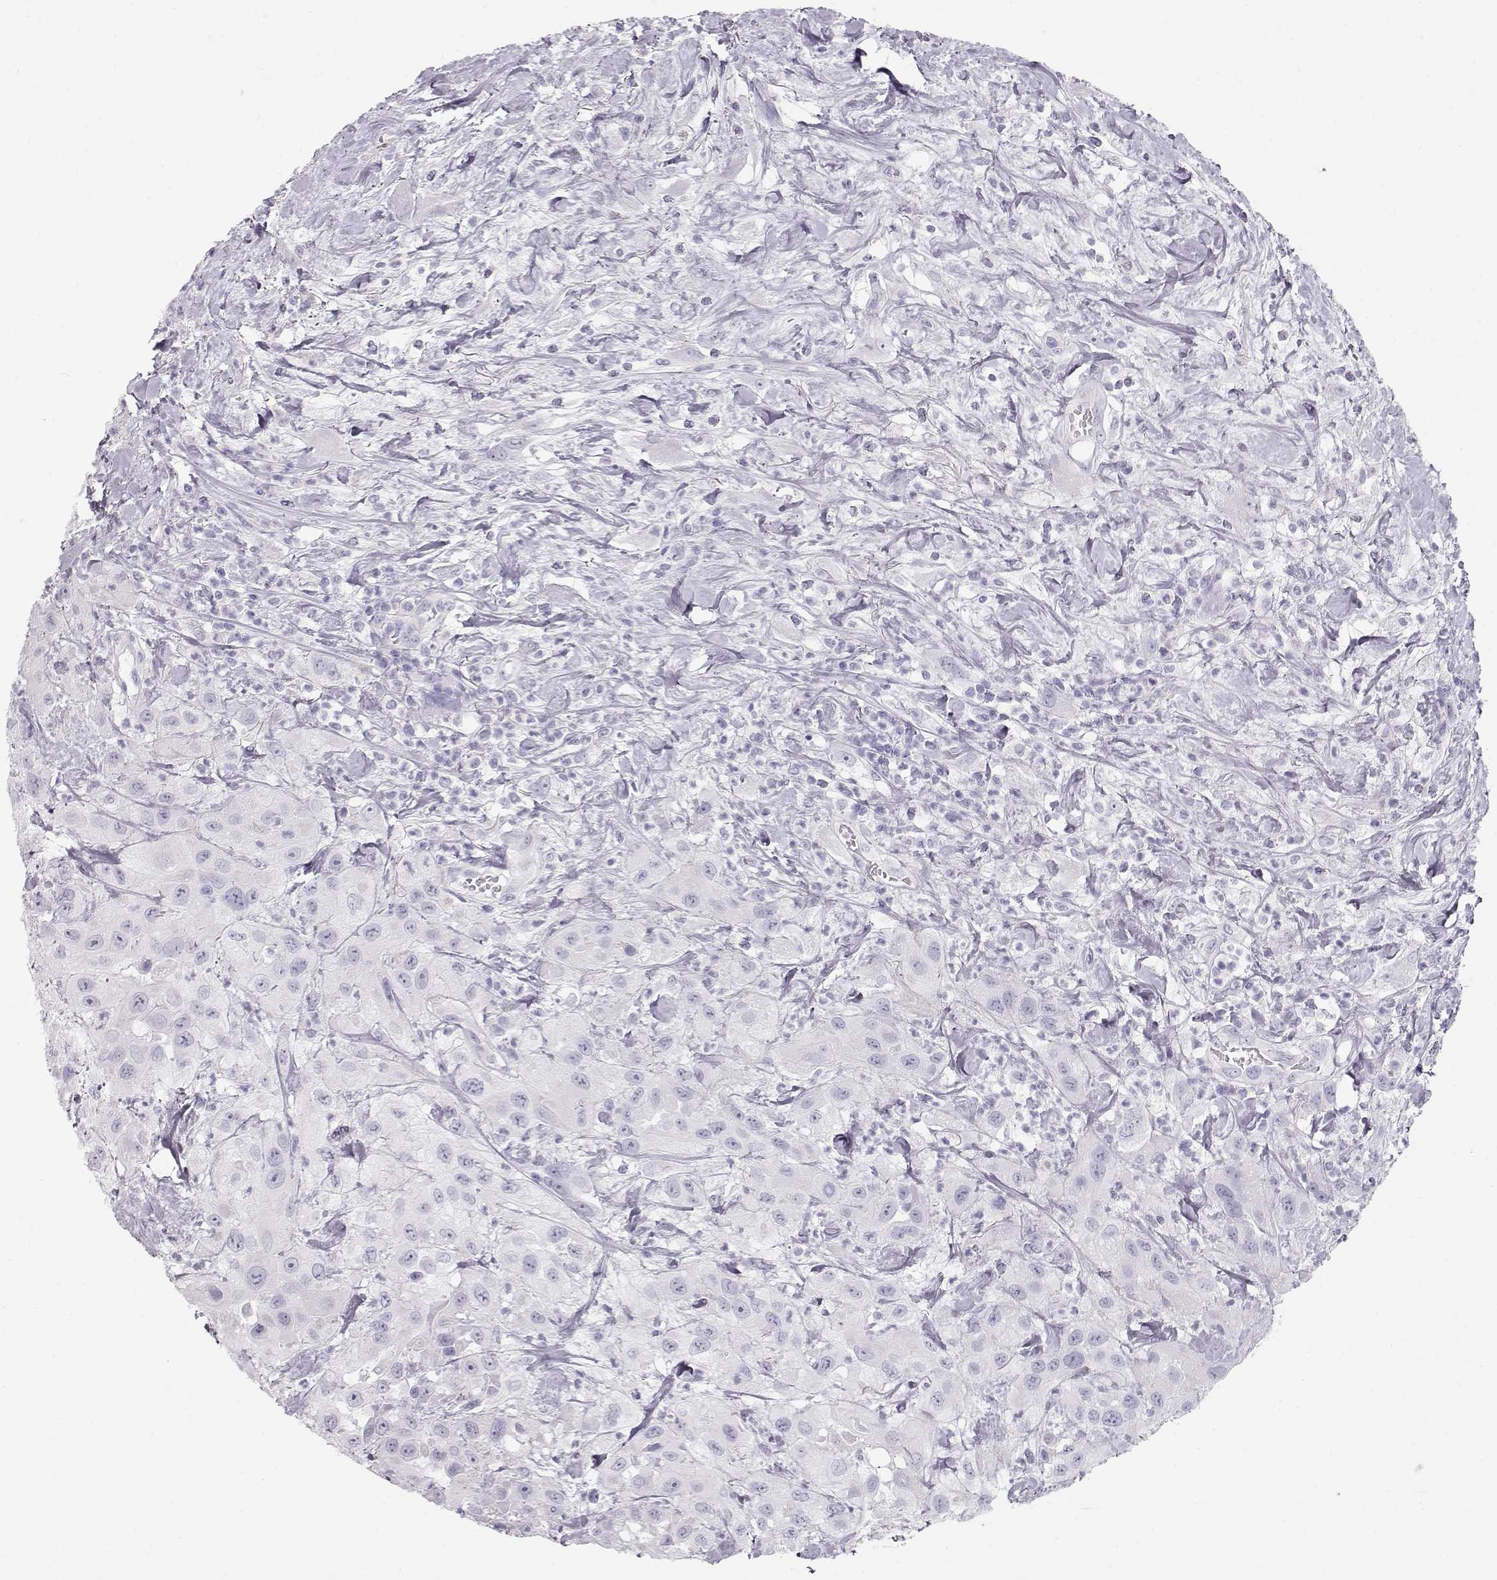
{"staining": {"intensity": "negative", "quantity": "none", "location": "none"}, "tissue": "urothelial cancer", "cell_type": "Tumor cells", "image_type": "cancer", "snomed": [{"axis": "morphology", "description": "Urothelial carcinoma, High grade"}, {"axis": "topography", "description": "Urinary bladder"}], "caption": "IHC histopathology image of human high-grade urothelial carcinoma stained for a protein (brown), which displays no positivity in tumor cells.", "gene": "TKTL1", "patient": {"sex": "male", "age": 79}}